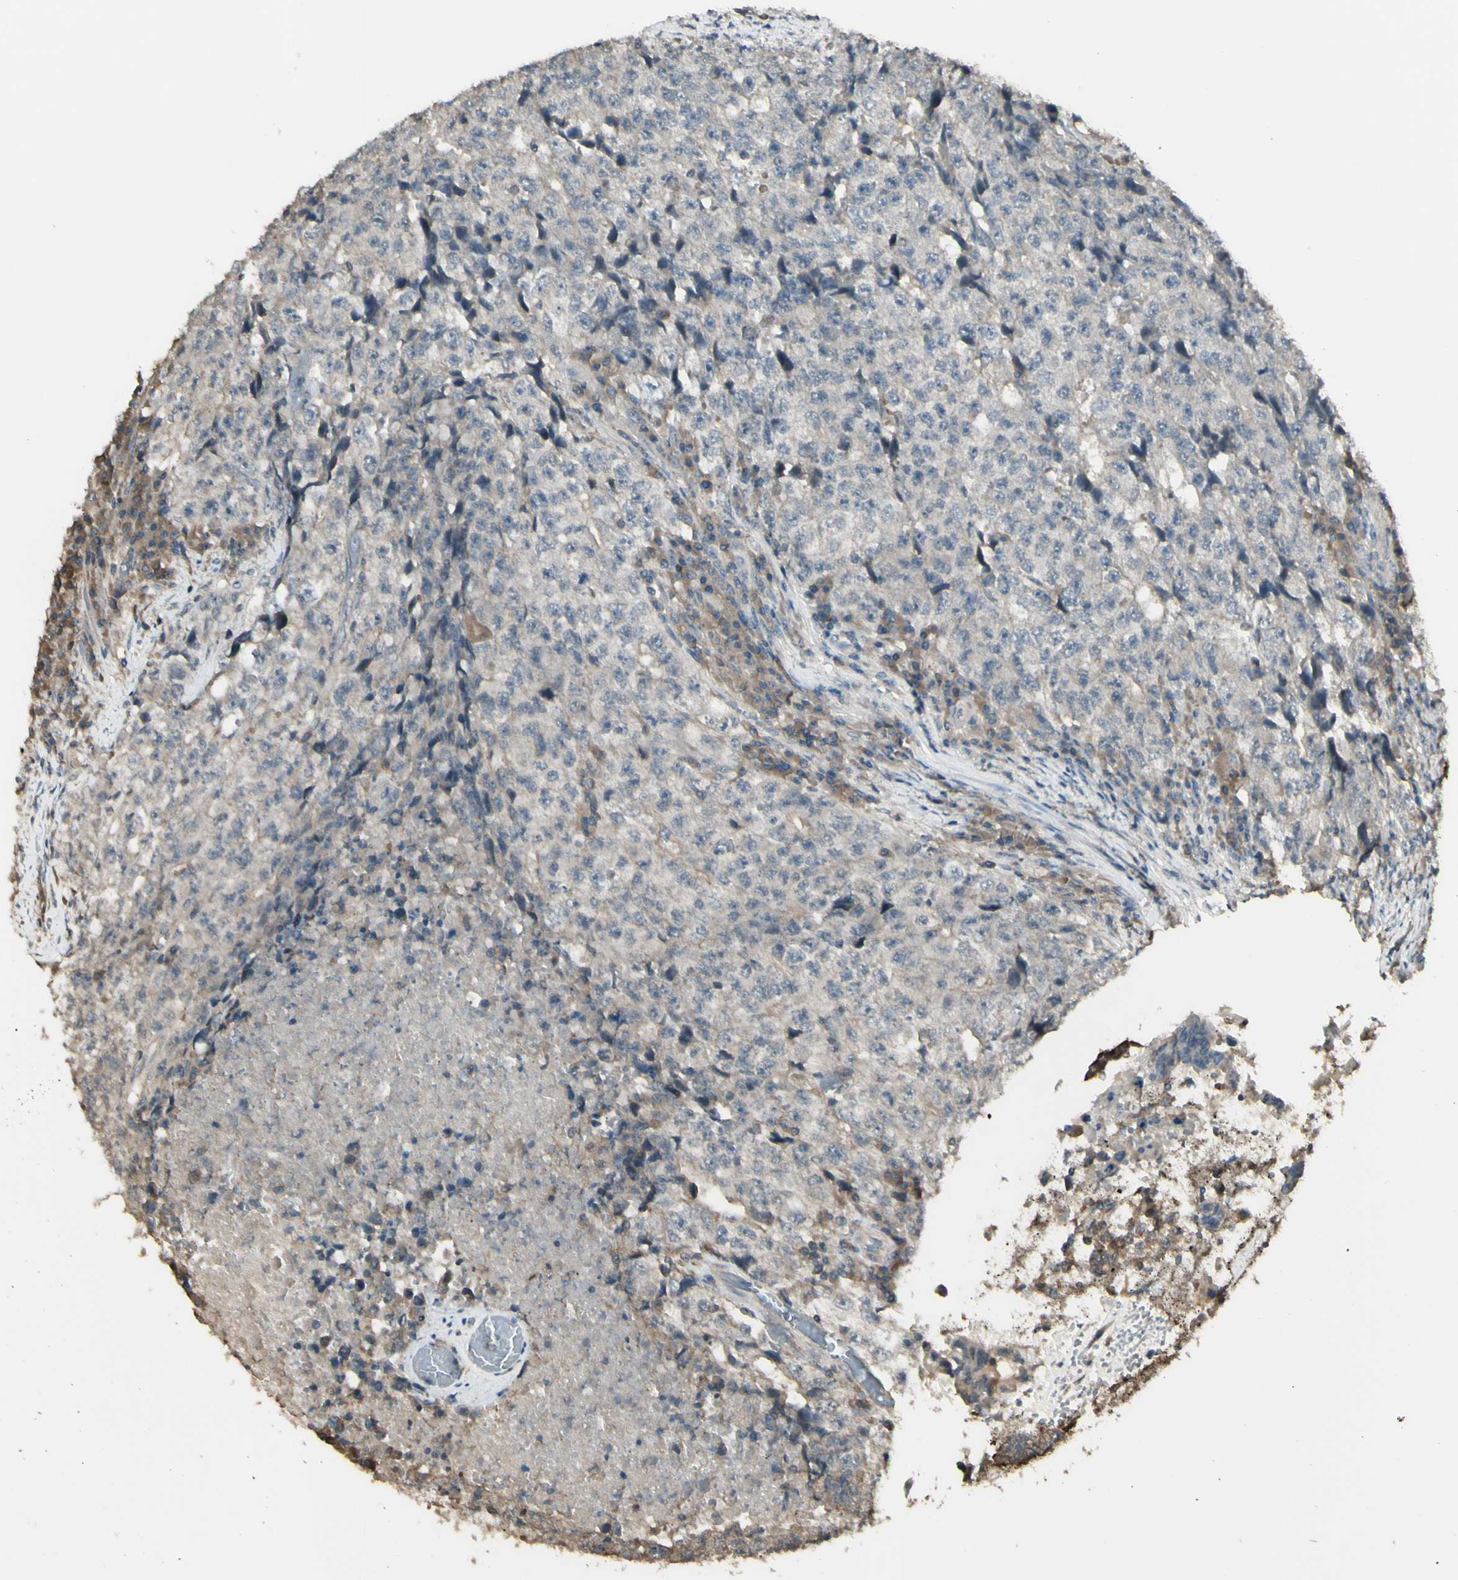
{"staining": {"intensity": "negative", "quantity": "none", "location": "none"}, "tissue": "testis cancer", "cell_type": "Tumor cells", "image_type": "cancer", "snomed": [{"axis": "morphology", "description": "Necrosis, NOS"}, {"axis": "morphology", "description": "Carcinoma, Embryonal, NOS"}, {"axis": "topography", "description": "Testis"}], "caption": "High power microscopy micrograph of an IHC photomicrograph of testis cancer (embryonal carcinoma), revealing no significant expression in tumor cells. (Immunohistochemistry (ihc), brightfield microscopy, high magnification).", "gene": "GNAS", "patient": {"sex": "male", "age": 19}}